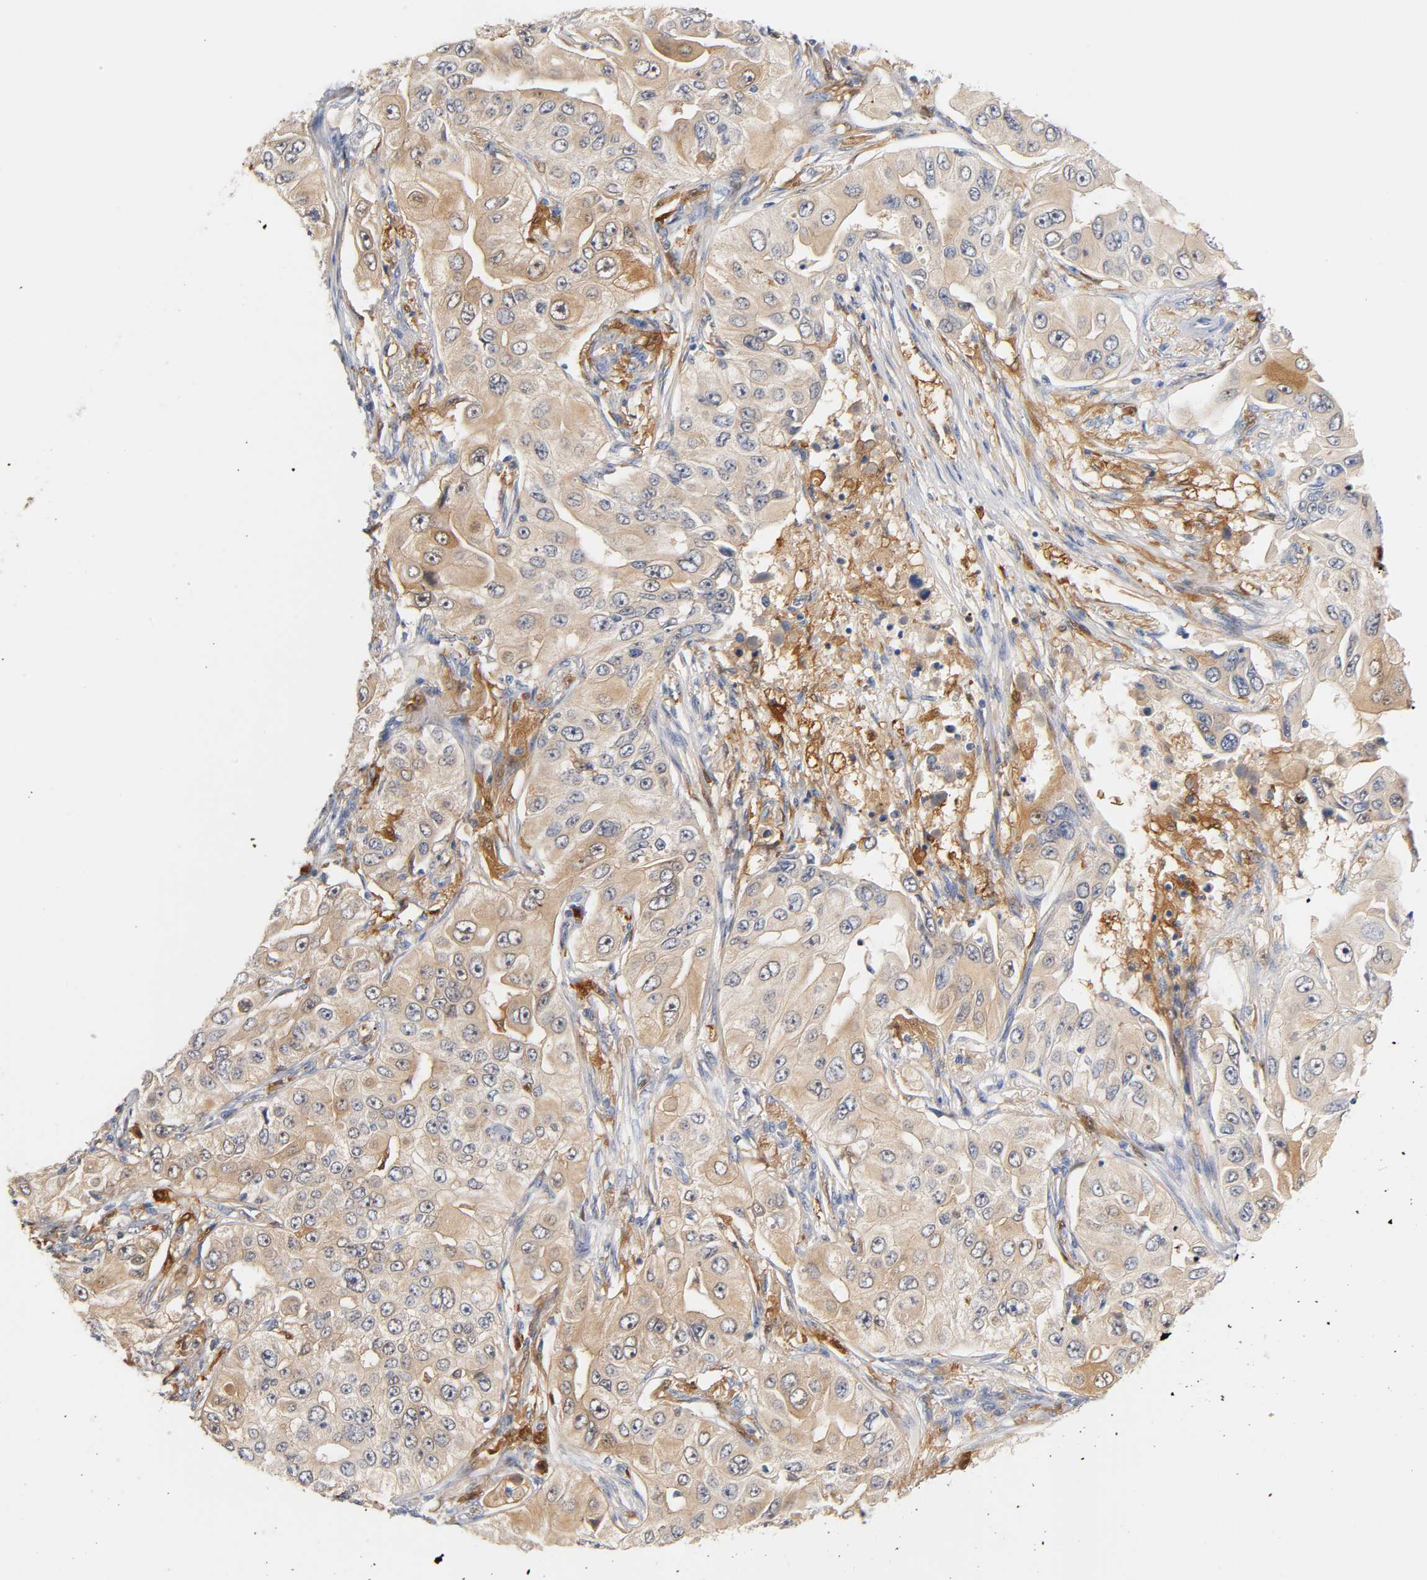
{"staining": {"intensity": "weak", "quantity": ">75%", "location": "cytoplasmic/membranous"}, "tissue": "lung cancer", "cell_type": "Tumor cells", "image_type": "cancer", "snomed": [{"axis": "morphology", "description": "Adenocarcinoma, NOS"}, {"axis": "topography", "description": "Lung"}], "caption": "This photomicrograph shows immunohistochemistry (IHC) staining of lung adenocarcinoma, with low weak cytoplasmic/membranous positivity in approximately >75% of tumor cells.", "gene": "IL18", "patient": {"sex": "male", "age": 84}}